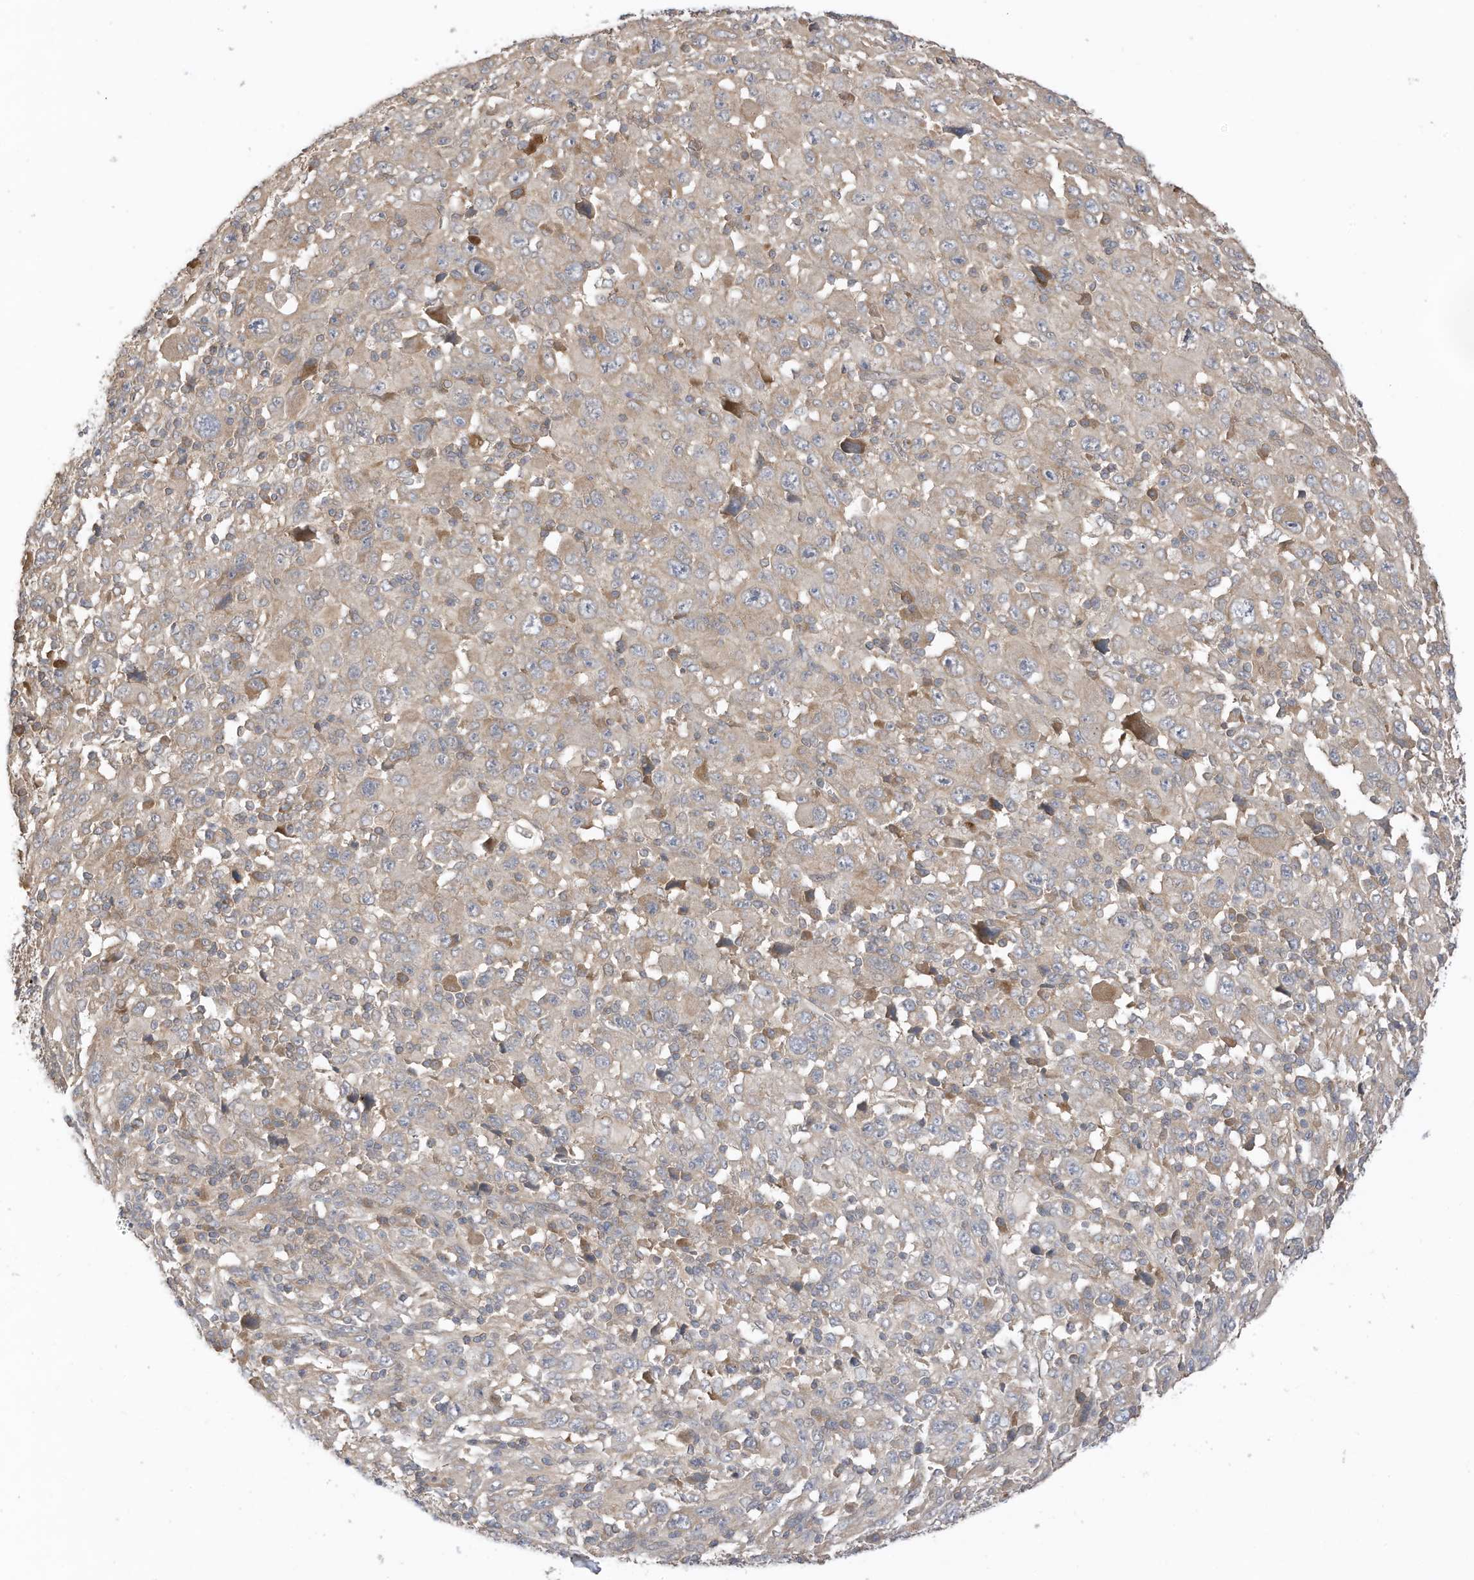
{"staining": {"intensity": "weak", "quantity": "<25%", "location": "cytoplasmic/membranous"}, "tissue": "melanoma", "cell_type": "Tumor cells", "image_type": "cancer", "snomed": [{"axis": "morphology", "description": "Malignant melanoma, Metastatic site"}, {"axis": "topography", "description": "Skin"}], "caption": "An immunohistochemistry photomicrograph of malignant melanoma (metastatic site) is shown. There is no staining in tumor cells of malignant melanoma (metastatic site). Brightfield microscopy of immunohistochemistry stained with DAB (3,3'-diaminobenzidine) (brown) and hematoxylin (blue), captured at high magnification.", "gene": "REC8", "patient": {"sex": "female", "age": 56}}